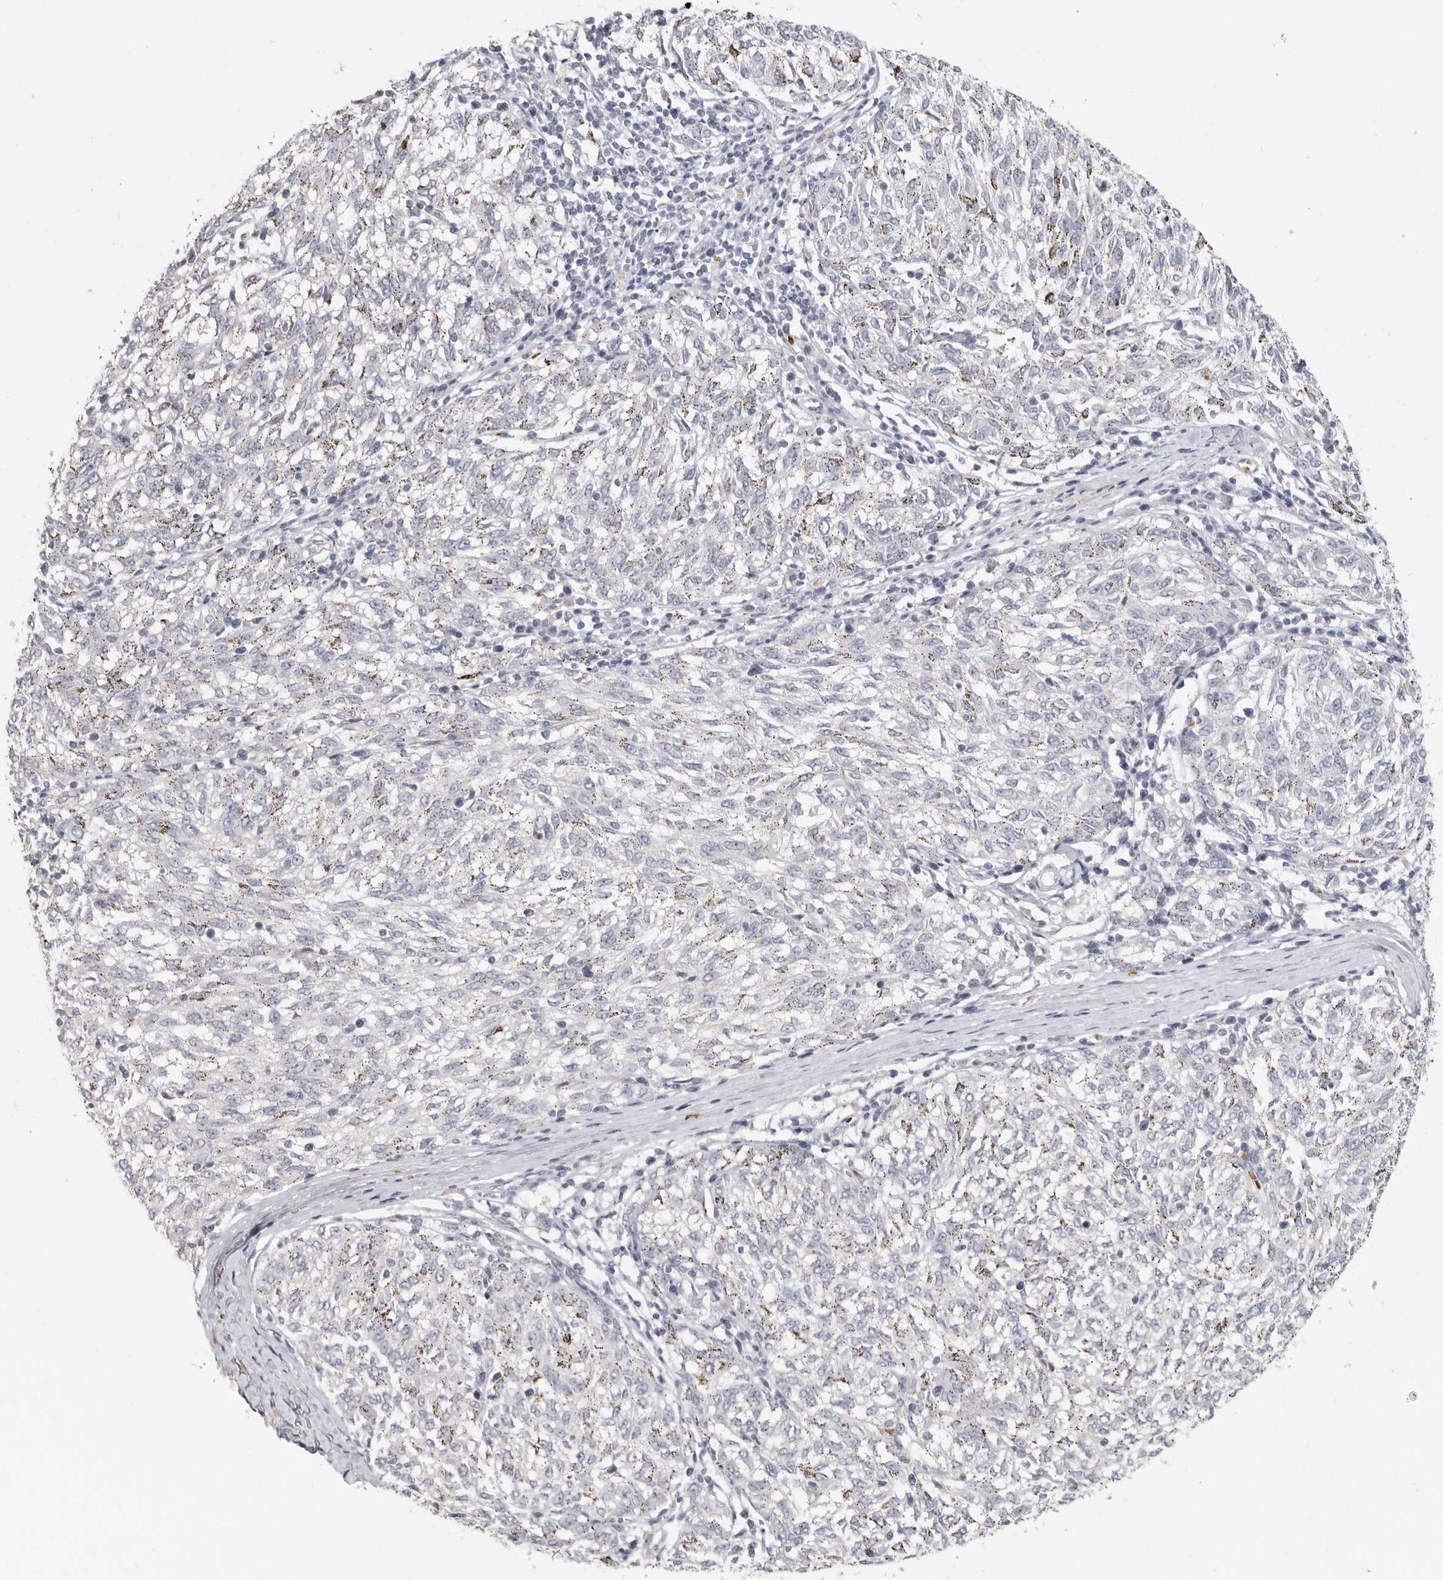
{"staining": {"intensity": "negative", "quantity": "none", "location": "none"}, "tissue": "melanoma", "cell_type": "Tumor cells", "image_type": "cancer", "snomed": [{"axis": "morphology", "description": "Malignant melanoma, NOS"}, {"axis": "topography", "description": "Skin"}], "caption": "Immunohistochemistry (IHC) of malignant melanoma displays no expression in tumor cells. The staining was performed using DAB to visualize the protein expression in brown, while the nuclei were stained in blue with hematoxylin (Magnification: 20x).", "gene": "DNAJC11", "patient": {"sex": "female", "age": 72}}